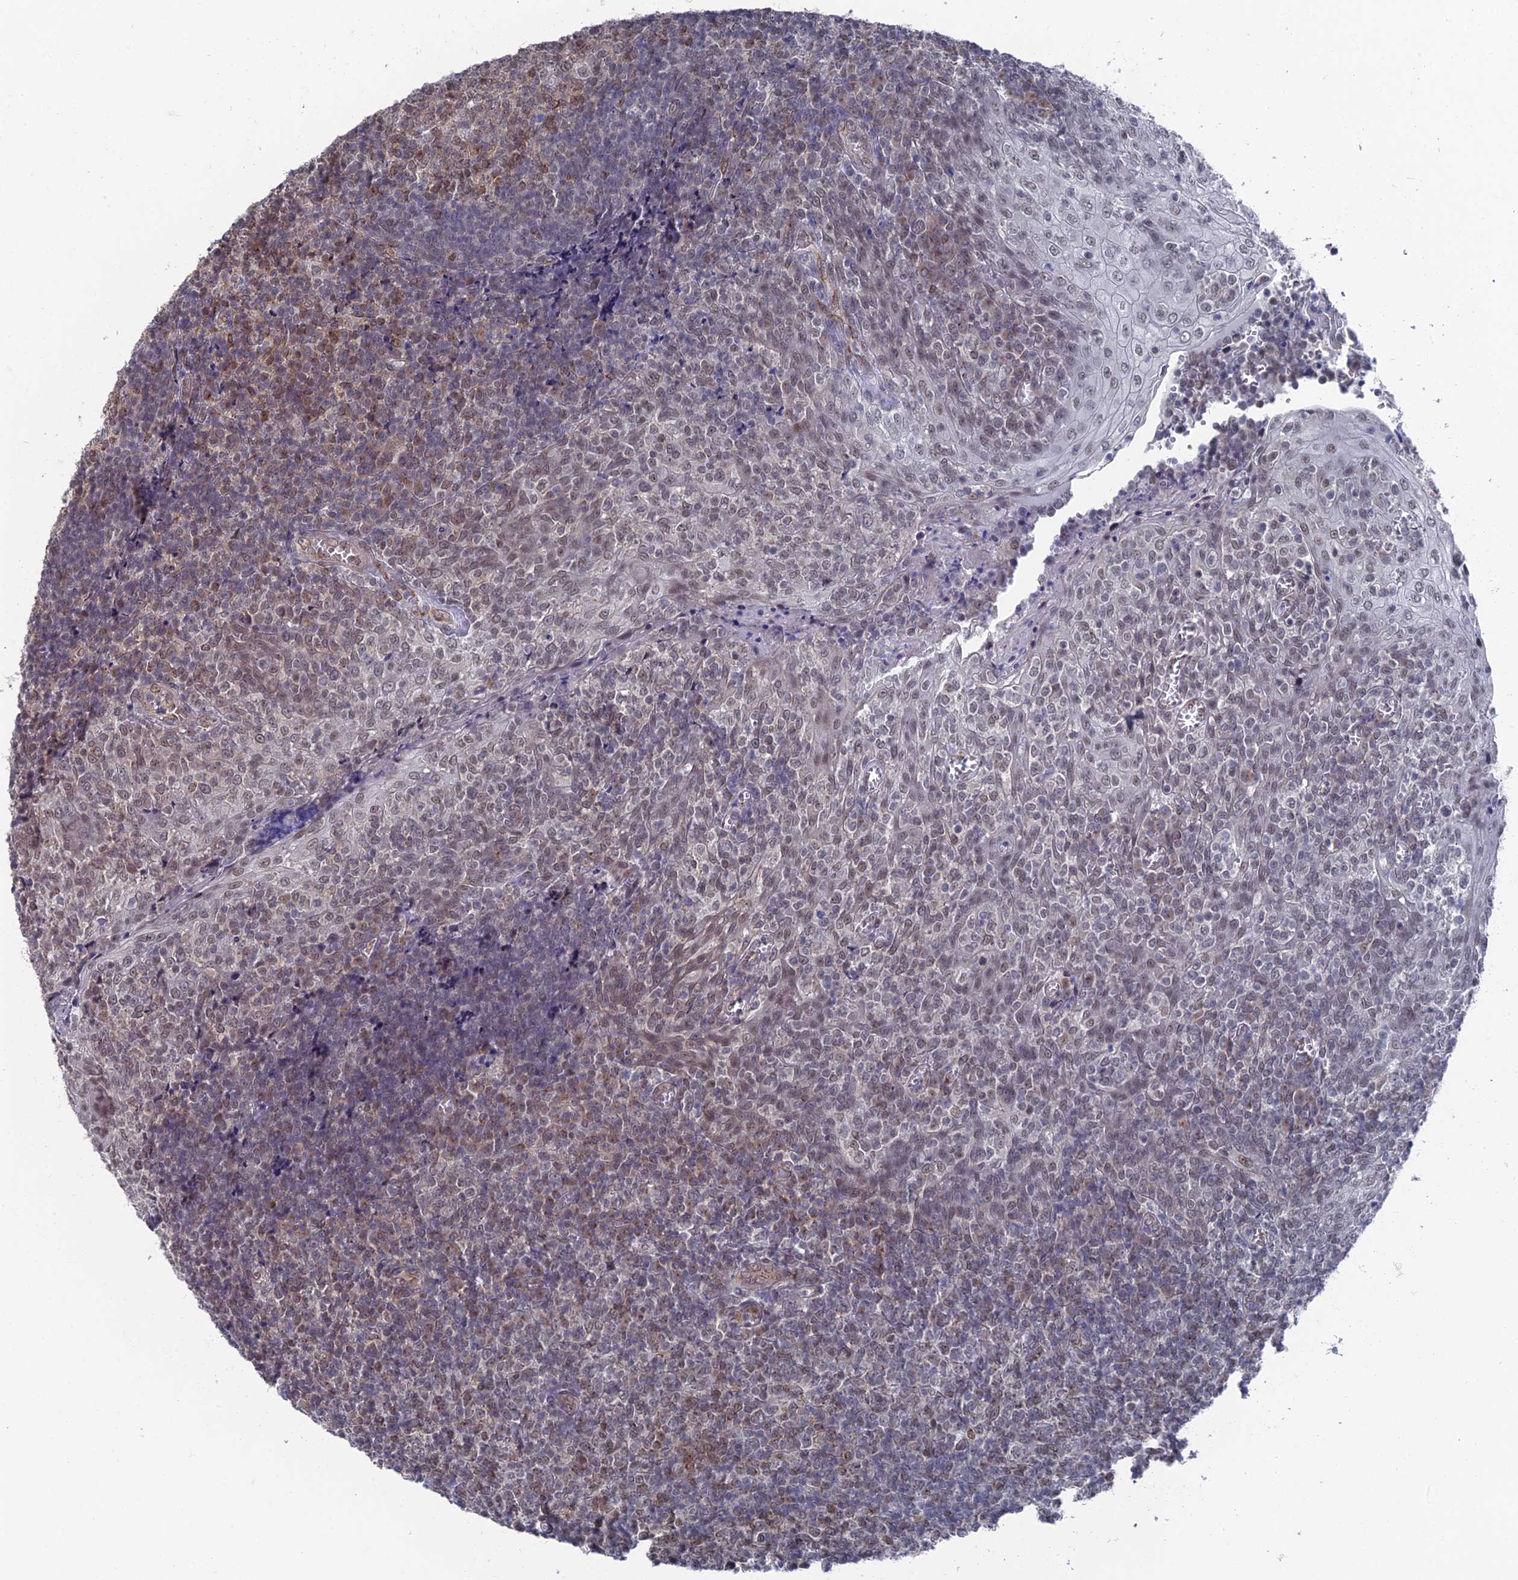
{"staining": {"intensity": "moderate", "quantity": "25%-75%", "location": "cytoplasmic/membranous,nuclear"}, "tissue": "tonsil", "cell_type": "Germinal center cells", "image_type": "normal", "snomed": [{"axis": "morphology", "description": "Normal tissue, NOS"}, {"axis": "topography", "description": "Tonsil"}], "caption": "IHC of unremarkable tonsil displays medium levels of moderate cytoplasmic/membranous,nuclear staining in approximately 25%-75% of germinal center cells.", "gene": "FHIP2A", "patient": {"sex": "female", "age": 19}}